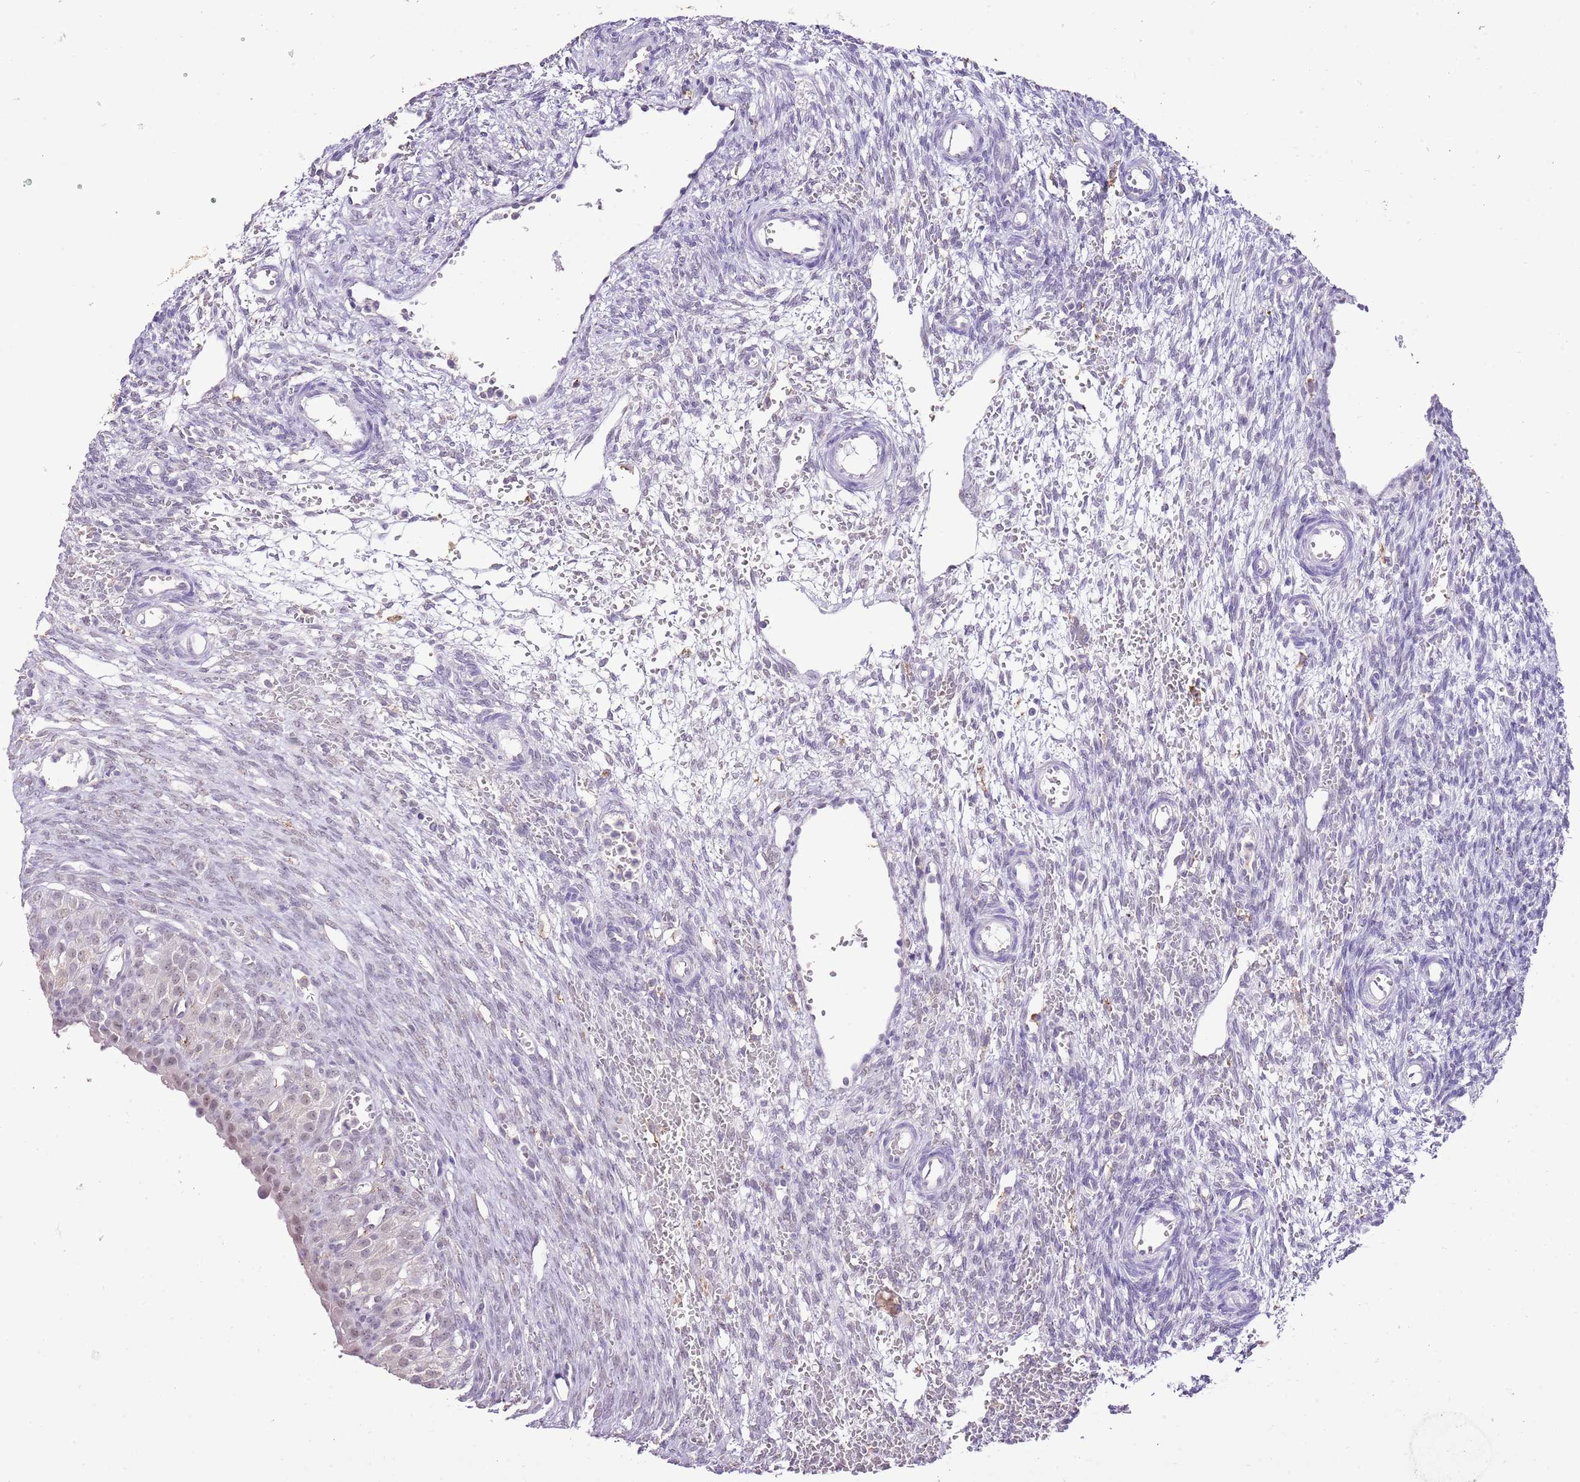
{"staining": {"intensity": "negative", "quantity": "none", "location": "none"}, "tissue": "ovary", "cell_type": "Ovarian stroma cells", "image_type": "normal", "snomed": [{"axis": "morphology", "description": "Normal tissue, NOS"}, {"axis": "topography", "description": "Ovary"}], "caption": "This is a image of IHC staining of benign ovary, which shows no expression in ovarian stroma cells.", "gene": "IZUMO4", "patient": {"sex": "female", "age": 39}}